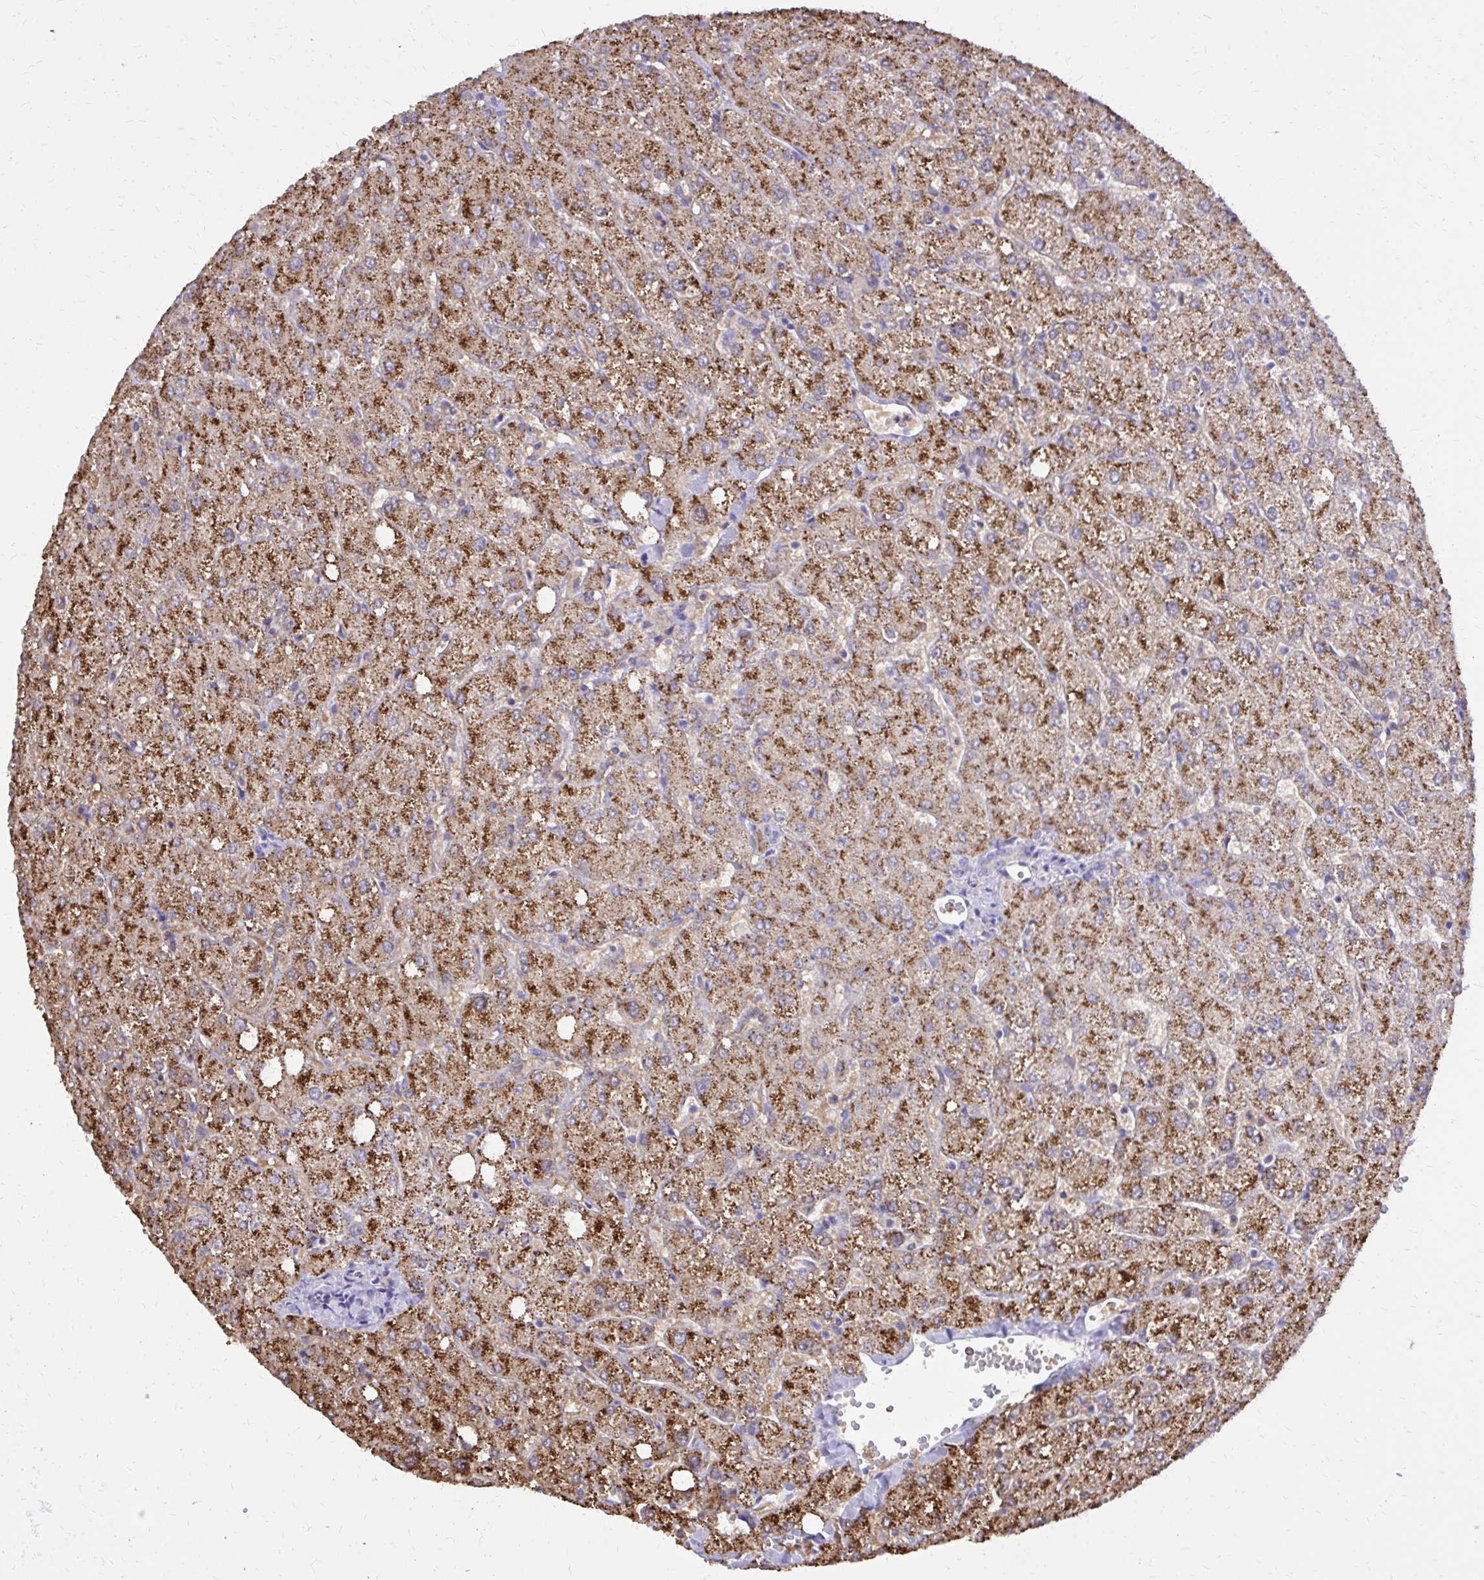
{"staining": {"intensity": "negative", "quantity": "none", "location": "none"}, "tissue": "liver", "cell_type": "Cholangiocytes", "image_type": "normal", "snomed": [{"axis": "morphology", "description": "Normal tissue, NOS"}, {"axis": "topography", "description": "Liver"}], "caption": "An immunohistochemistry (IHC) micrograph of unremarkable liver is shown. There is no staining in cholangiocytes of liver.", "gene": "CAT", "patient": {"sex": "female", "age": 54}}